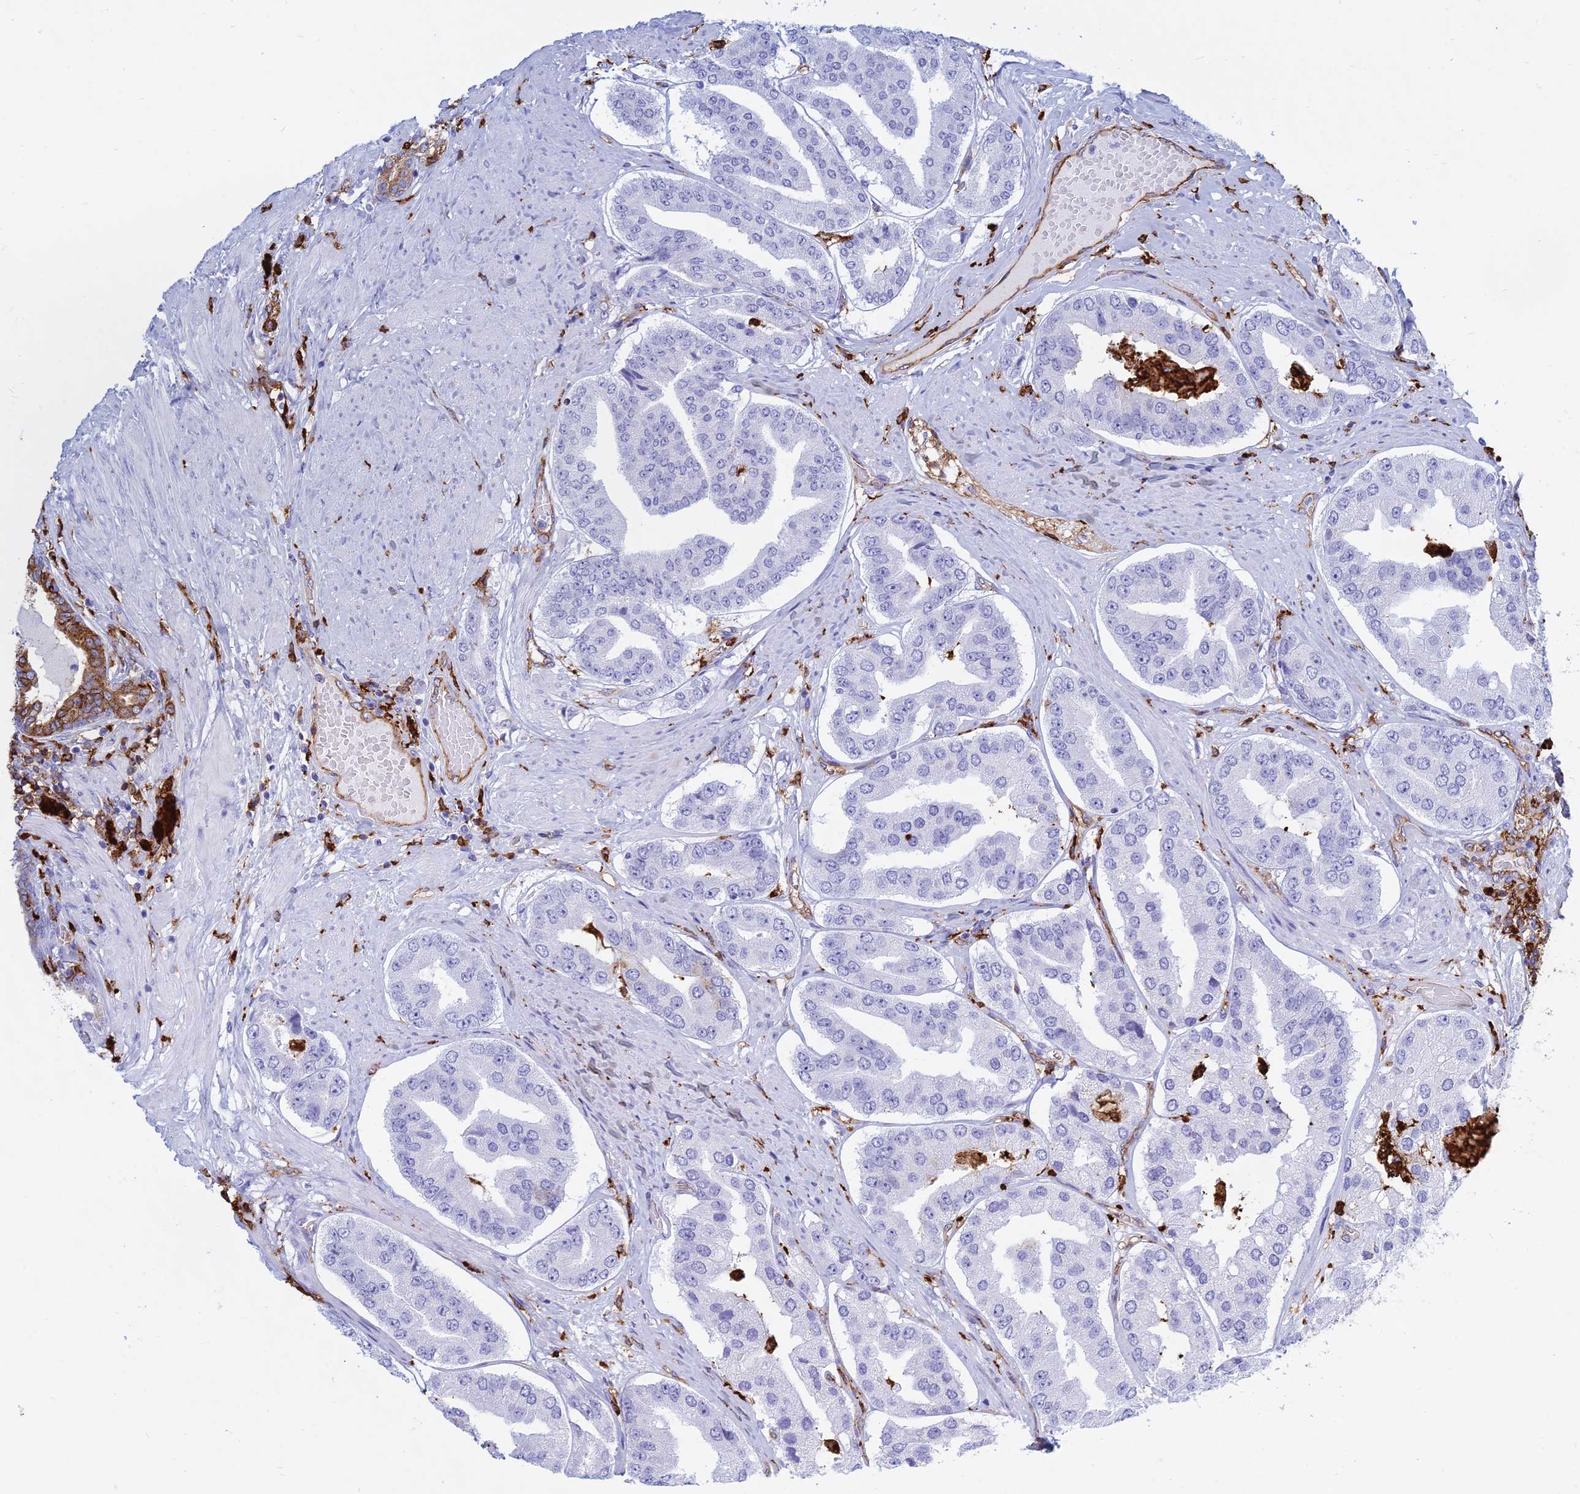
{"staining": {"intensity": "negative", "quantity": "none", "location": "none"}, "tissue": "prostate cancer", "cell_type": "Tumor cells", "image_type": "cancer", "snomed": [{"axis": "morphology", "description": "Adenocarcinoma, High grade"}, {"axis": "topography", "description": "Prostate"}], "caption": "Photomicrograph shows no significant protein staining in tumor cells of prostate cancer.", "gene": "HLA-DRB1", "patient": {"sex": "male", "age": 63}}